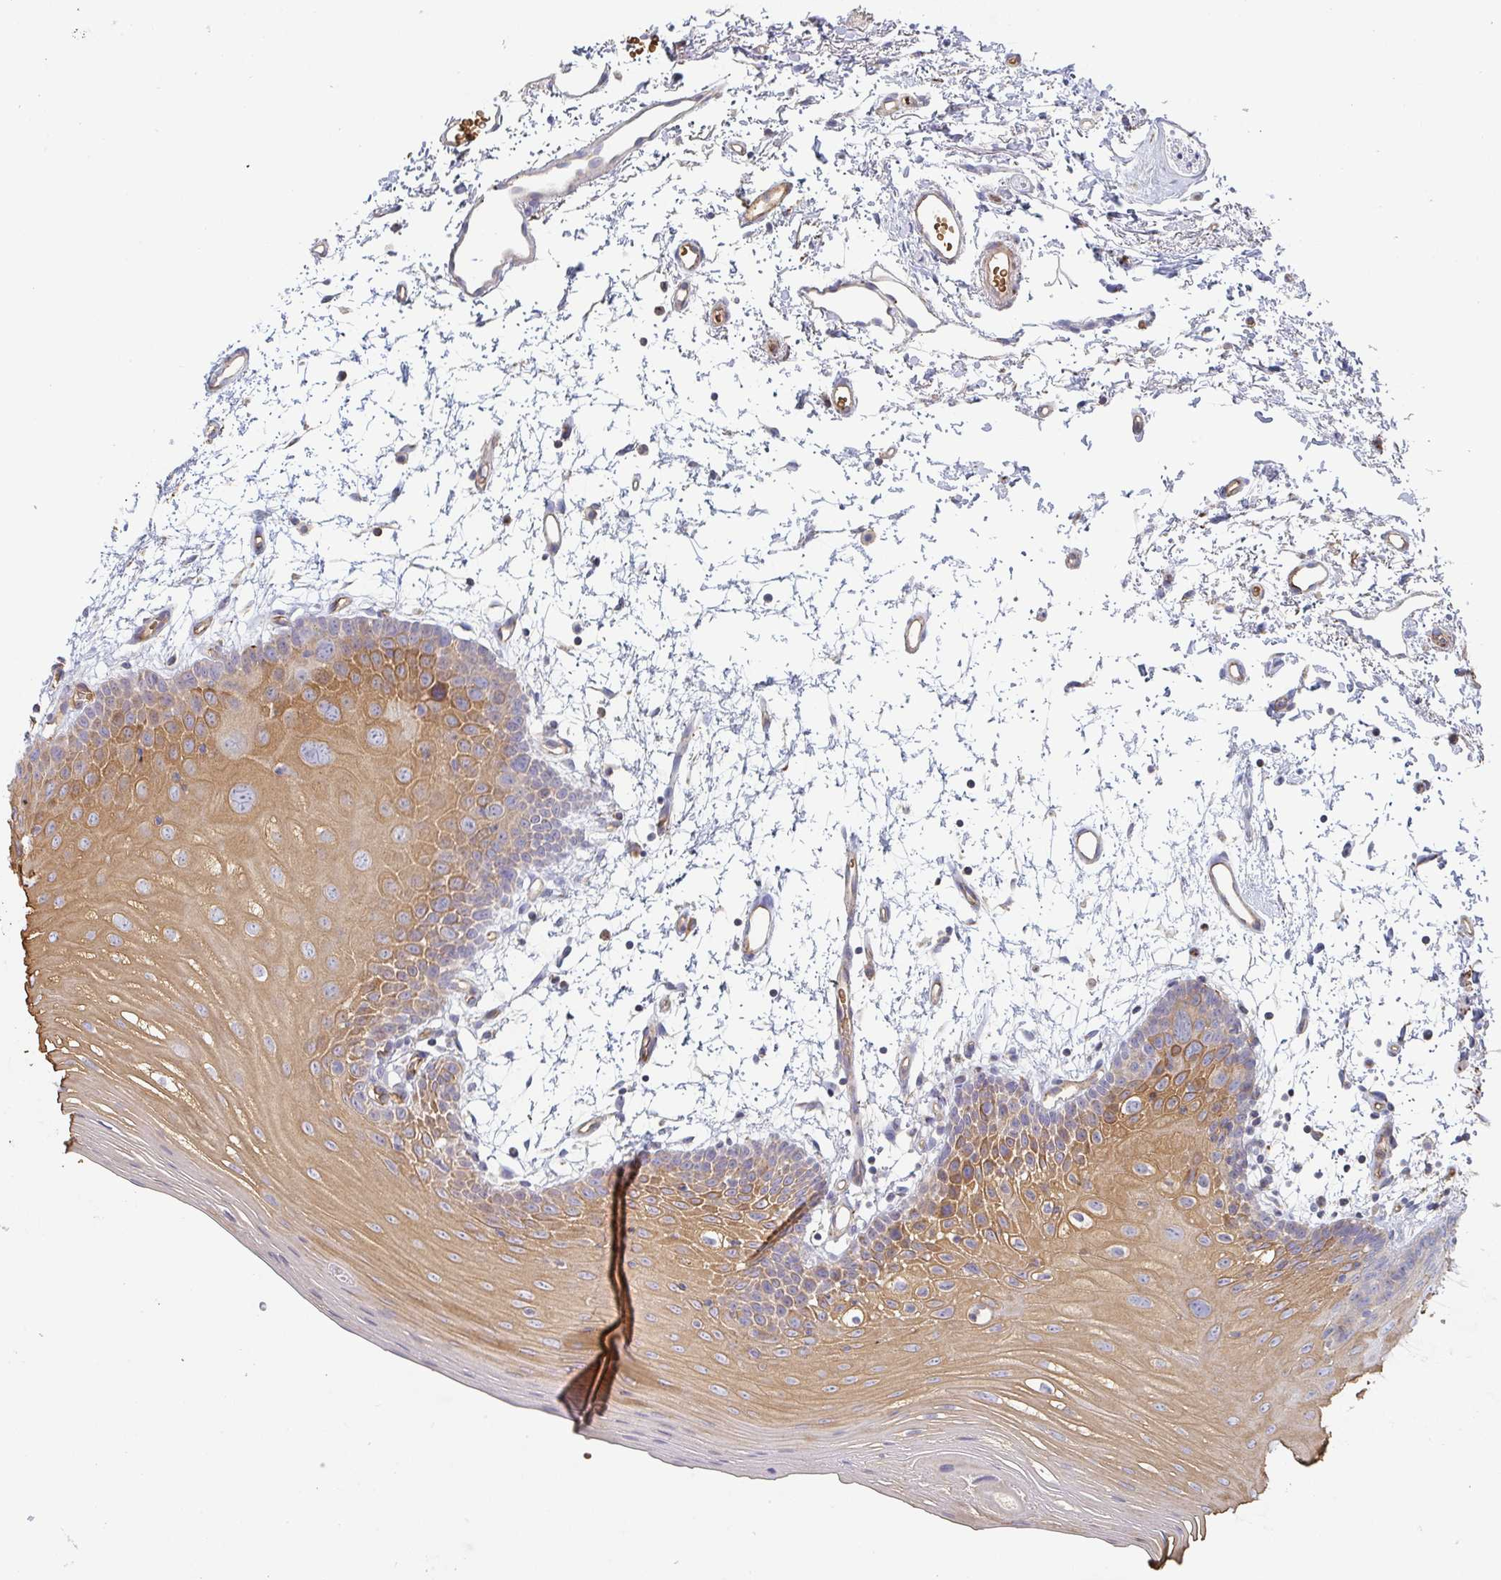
{"staining": {"intensity": "moderate", "quantity": "25%-75%", "location": "cytoplasmic/membranous"}, "tissue": "oral mucosa", "cell_type": "Squamous epithelial cells", "image_type": "normal", "snomed": [{"axis": "morphology", "description": "Normal tissue, NOS"}, {"axis": "topography", "description": "Oral tissue"}], "caption": "DAB immunohistochemical staining of normal human oral mucosa reveals moderate cytoplasmic/membranous protein staining in approximately 25%-75% of squamous epithelial cells. (Brightfield microscopy of DAB IHC at high magnification).", "gene": "ZNF526", "patient": {"sex": "female", "age": 81}}